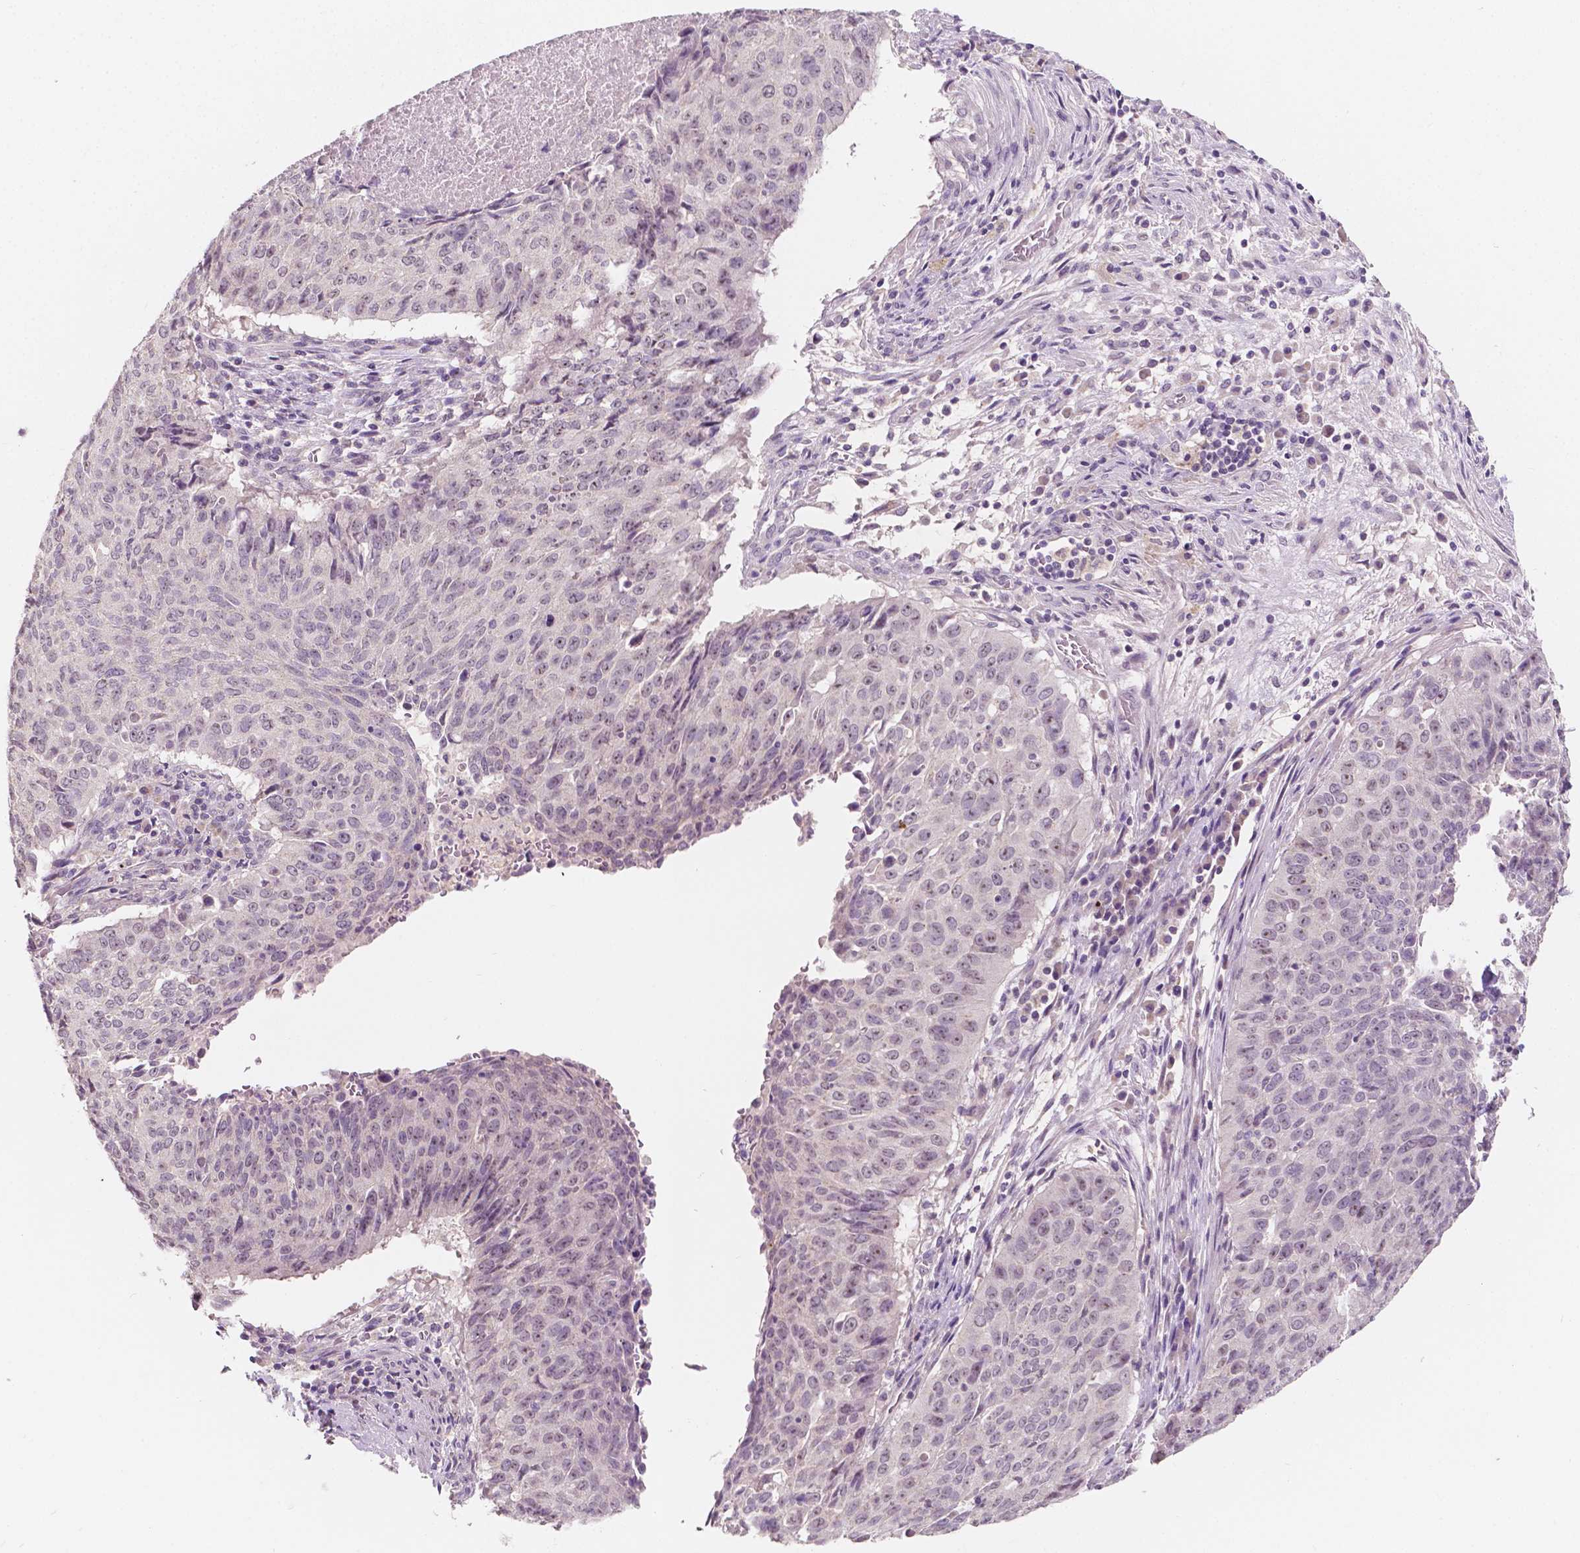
{"staining": {"intensity": "negative", "quantity": "none", "location": "none"}, "tissue": "lung cancer", "cell_type": "Tumor cells", "image_type": "cancer", "snomed": [{"axis": "morphology", "description": "Normal tissue, NOS"}, {"axis": "morphology", "description": "Squamous cell carcinoma, NOS"}, {"axis": "topography", "description": "Bronchus"}, {"axis": "topography", "description": "Lung"}], "caption": "High power microscopy photomicrograph of an IHC photomicrograph of lung cancer (squamous cell carcinoma), revealing no significant positivity in tumor cells.", "gene": "SIRT2", "patient": {"sex": "male", "age": 64}}